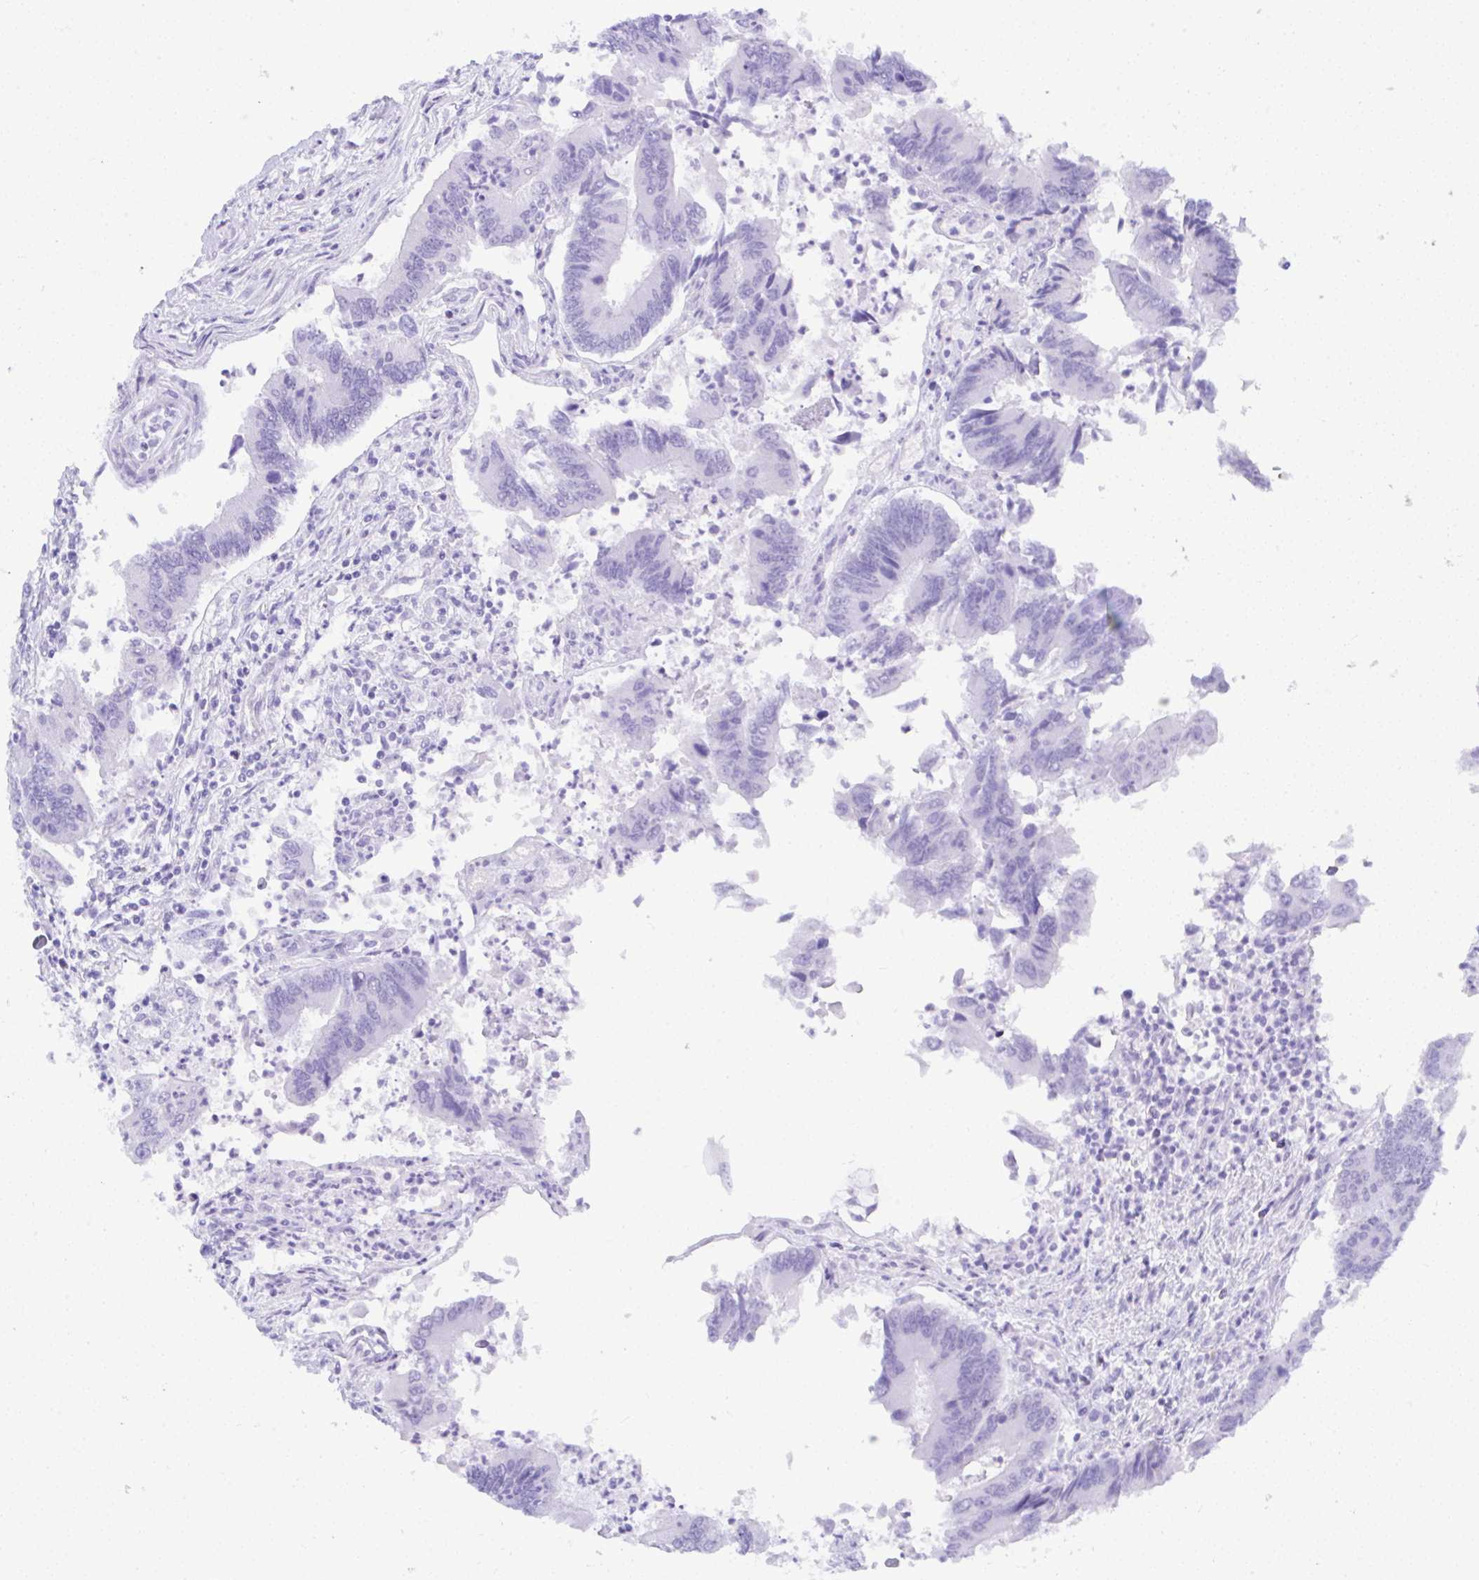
{"staining": {"intensity": "negative", "quantity": "none", "location": "none"}, "tissue": "colorectal cancer", "cell_type": "Tumor cells", "image_type": "cancer", "snomed": [{"axis": "morphology", "description": "Adenocarcinoma, NOS"}, {"axis": "topography", "description": "Colon"}], "caption": "Immunohistochemistry (IHC) micrograph of colorectal cancer (adenocarcinoma) stained for a protein (brown), which reveals no staining in tumor cells. Nuclei are stained in blue.", "gene": "SEL1L2", "patient": {"sex": "female", "age": 67}}